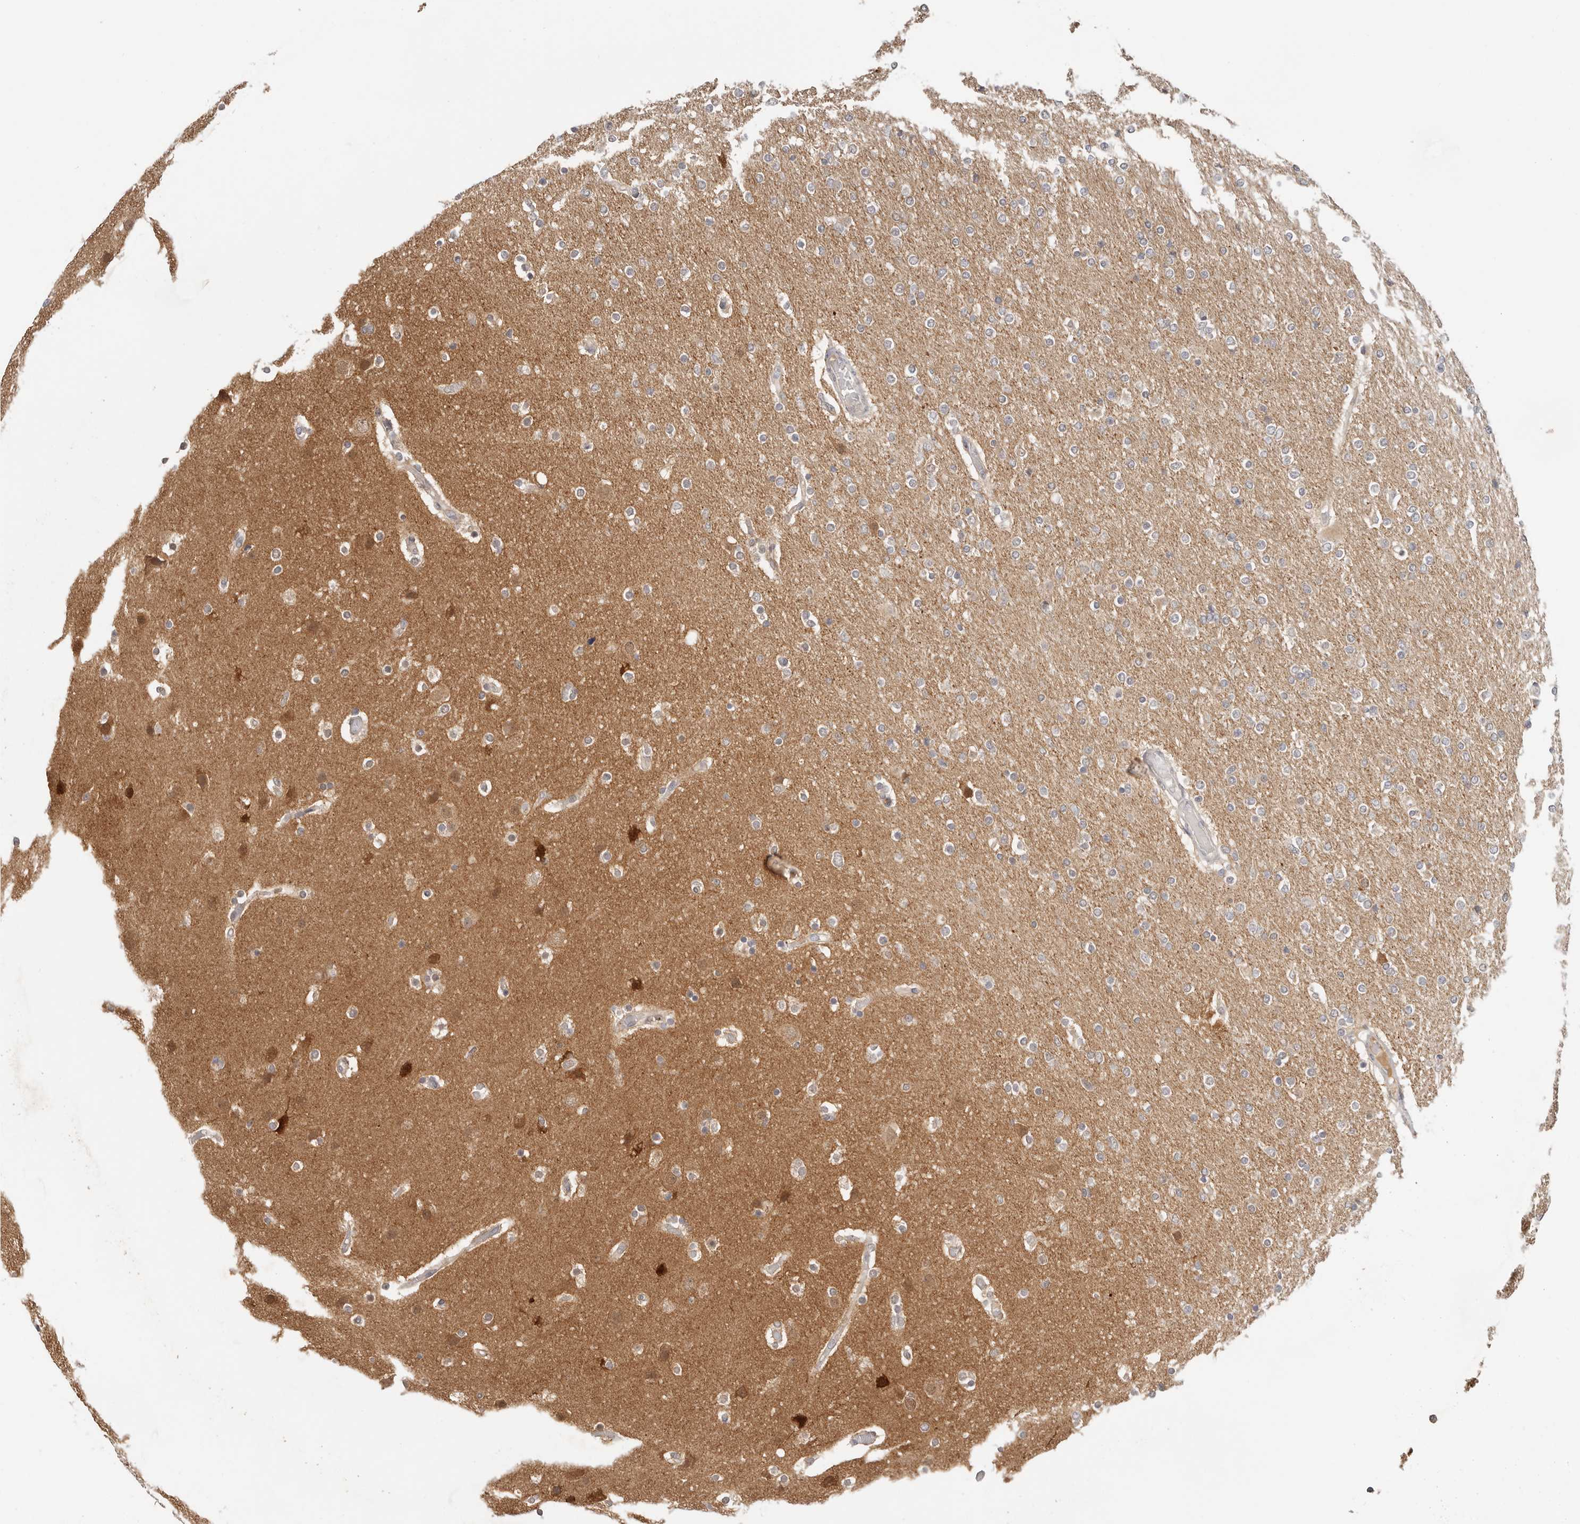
{"staining": {"intensity": "weak", "quantity": "<25%", "location": "cytoplasmic/membranous"}, "tissue": "glioma", "cell_type": "Tumor cells", "image_type": "cancer", "snomed": [{"axis": "morphology", "description": "Glioma, malignant, High grade"}, {"axis": "topography", "description": "Cerebral cortex"}], "caption": "The micrograph shows no significant staining in tumor cells of glioma.", "gene": "LARP7", "patient": {"sex": "female", "age": 36}}